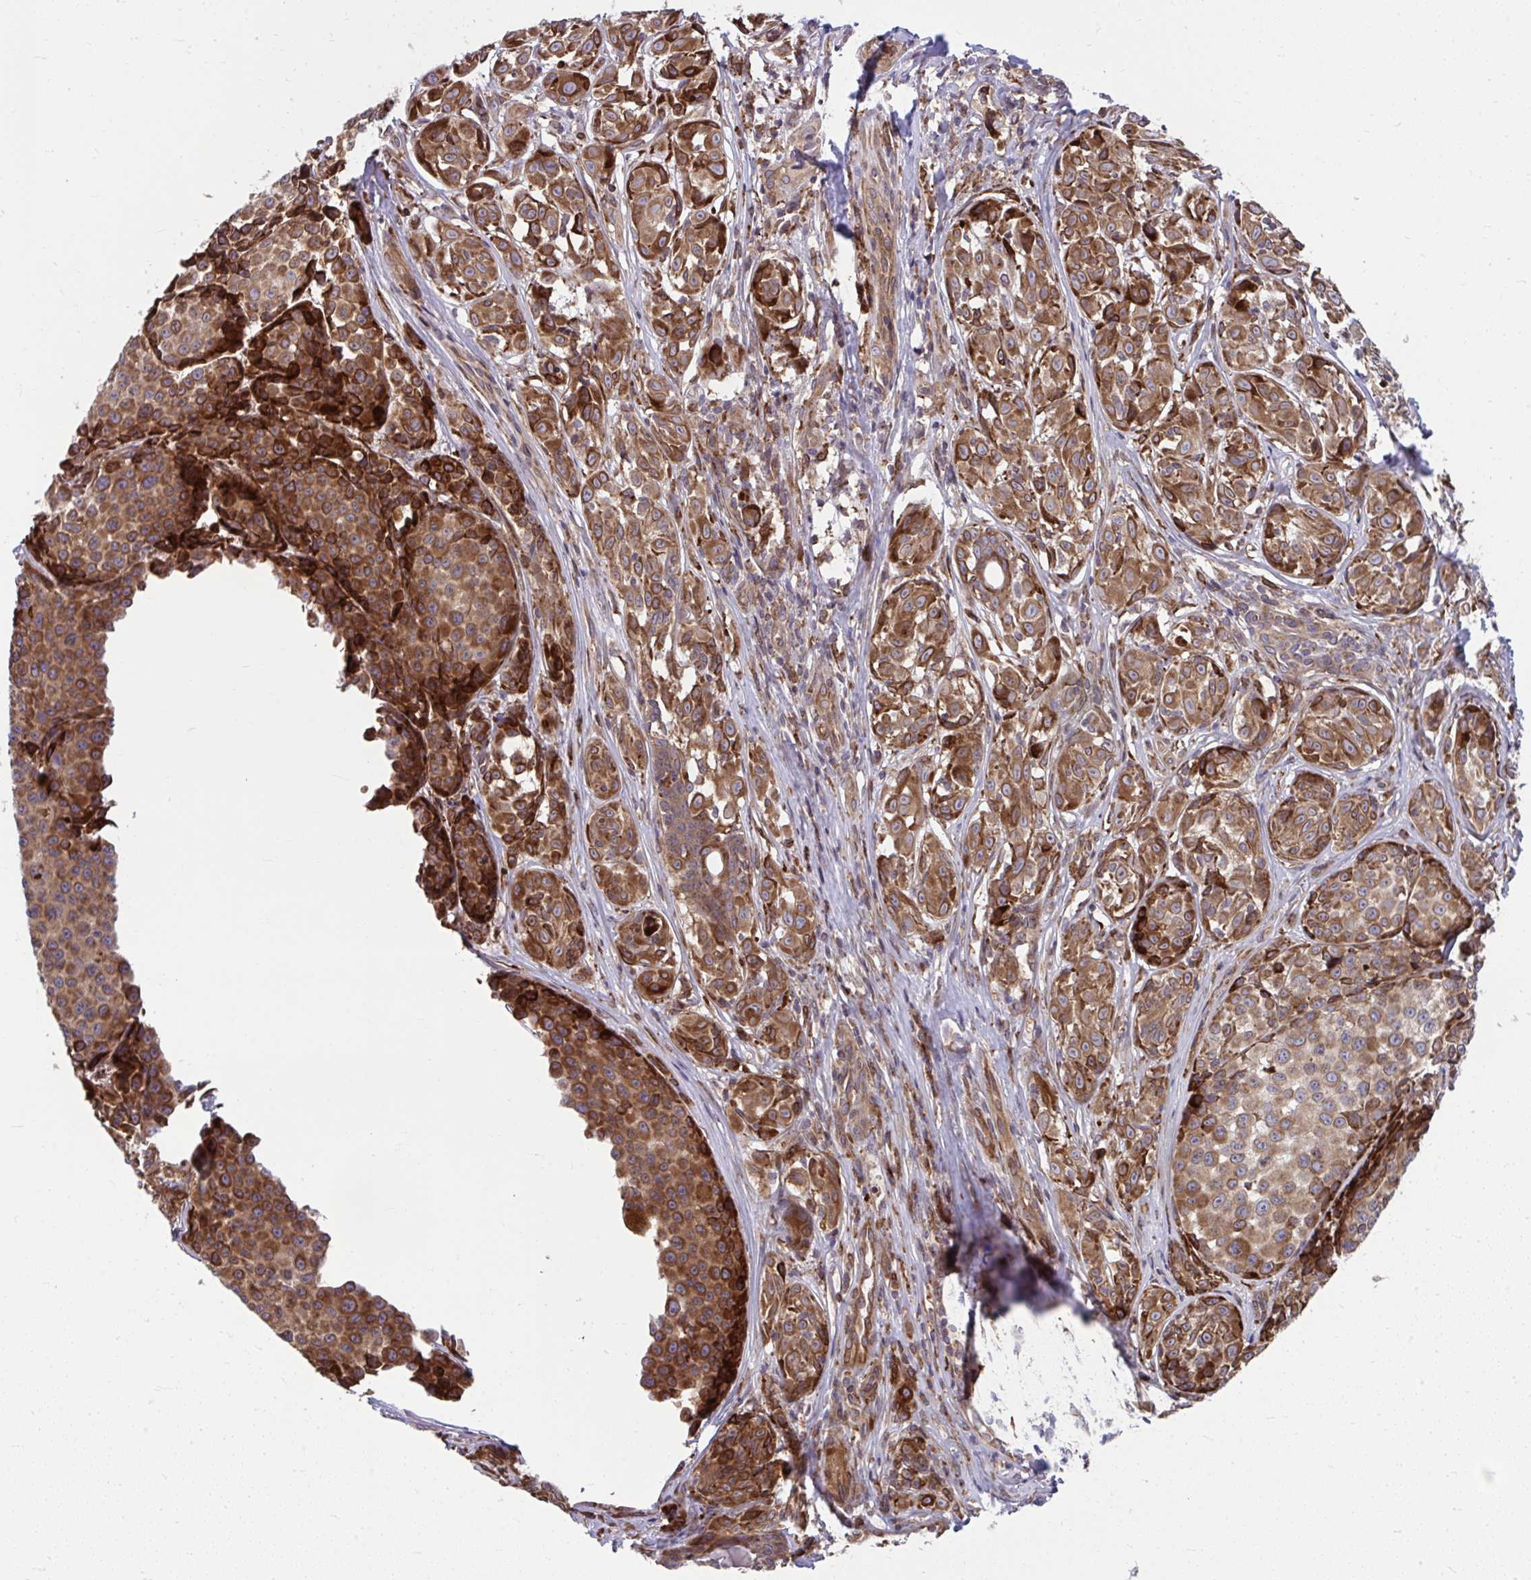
{"staining": {"intensity": "moderate", "quantity": ">75%", "location": "cytoplasmic/membranous"}, "tissue": "melanoma", "cell_type": "Tumor cells", "image_type": "cancer", "snomed": [{"axis": "morphology", "description": "Malignant melanoma, NOS"}, {"axis": "topography", "description": "Skin"}], "caption": "IHC of malignant melanoma exhibits medium levels of moderate cytoplasmic/membranous staining in about >75% of tumor cells.", "gene": "STIM2", "patient": {"sex": "female", "age": 35}}